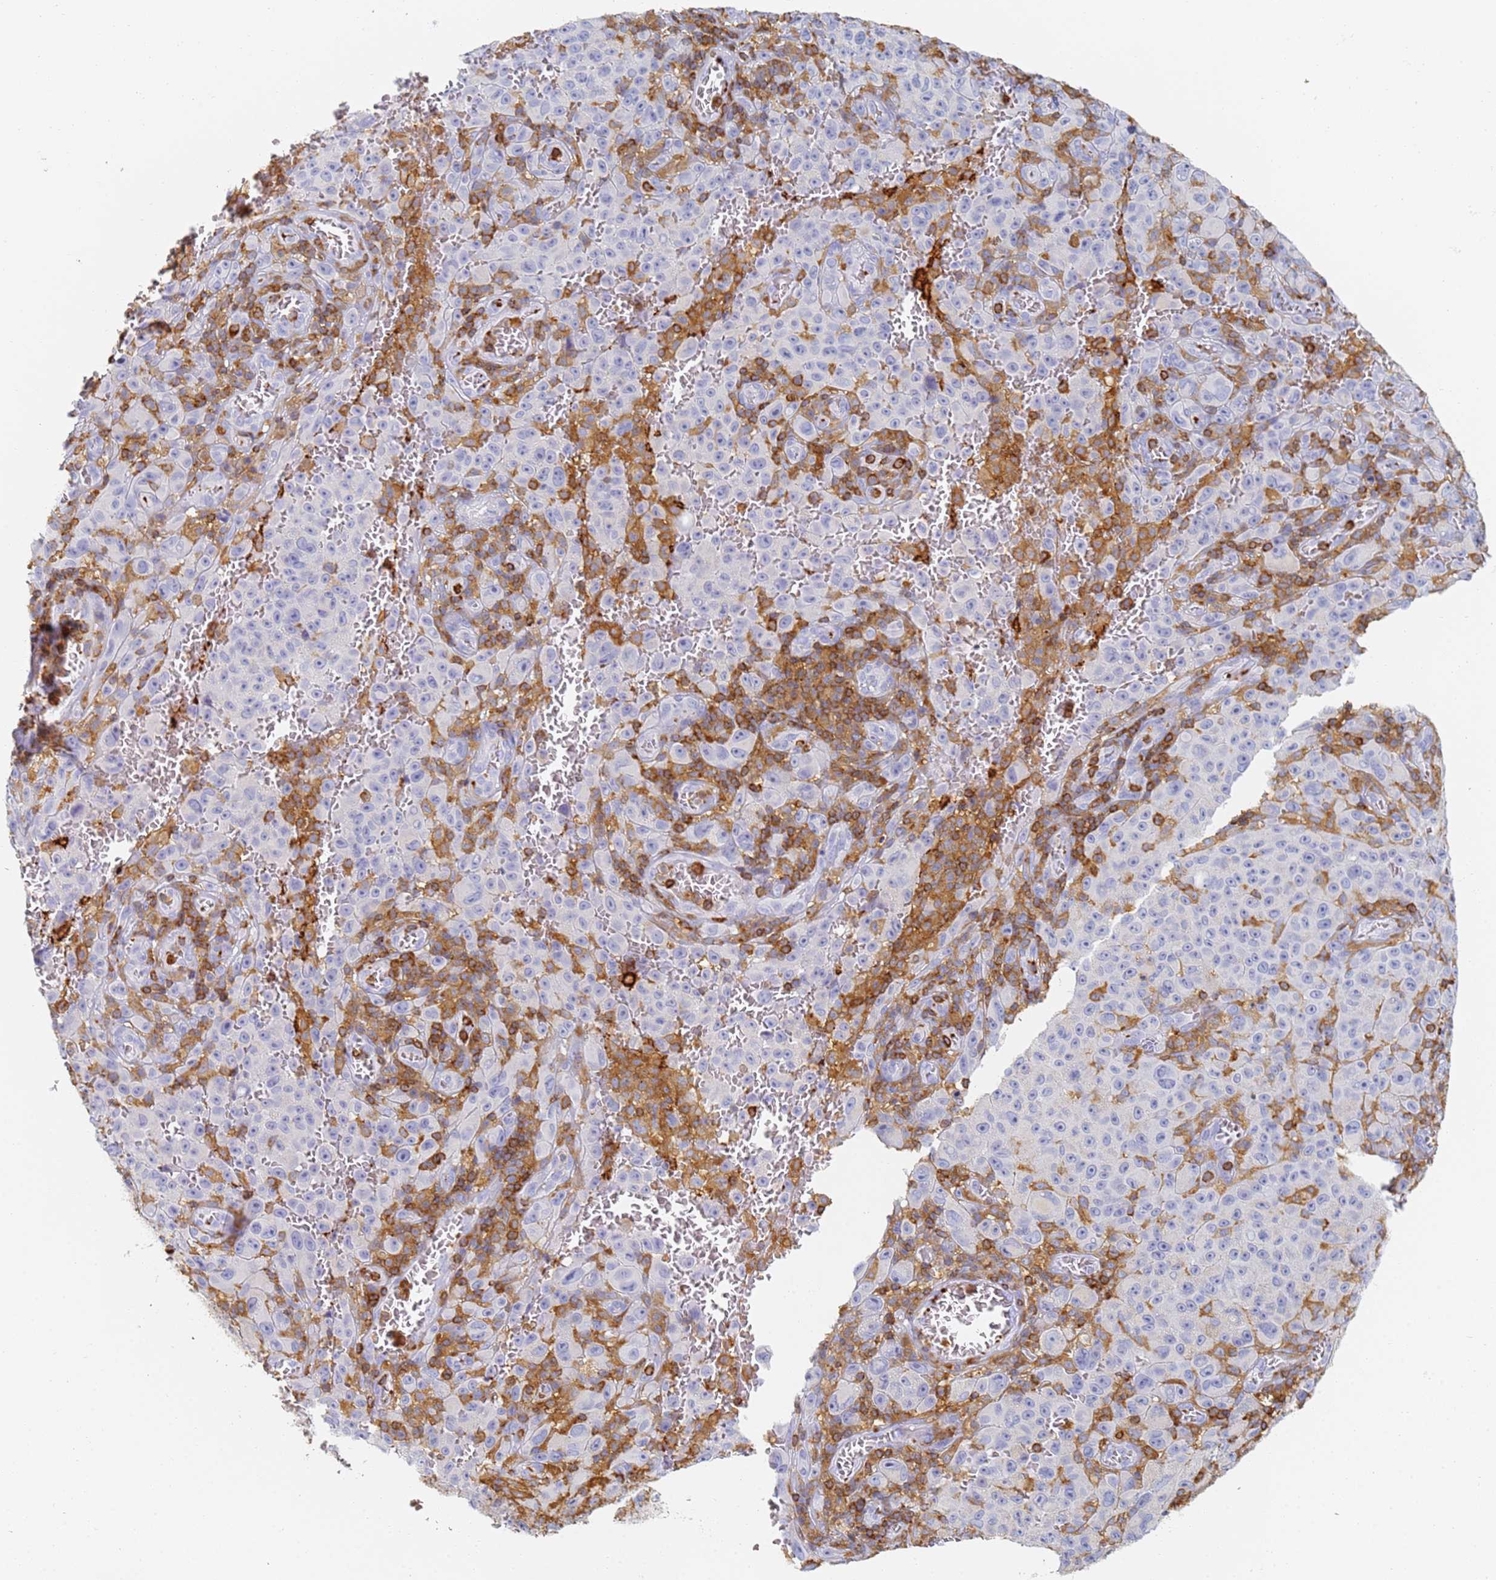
{"staining": {"intensity": "negative", "quantity": "none", "location": "none"}, "tissue": "melanoma", "cell_type": "Tumor cells", "image_type": "cancer", "snomed": [{"axis": "morphology", "description": "Malignant melanoma, NOS"}, {"axis": "topography", "description": "Skin"}], "caption": "The immunohistochemistry histopathology image has no significant staining in tumor cells of melanoma tissue.", "gene": "BIN2", "patient": {"sex": "female", "age": 82}}